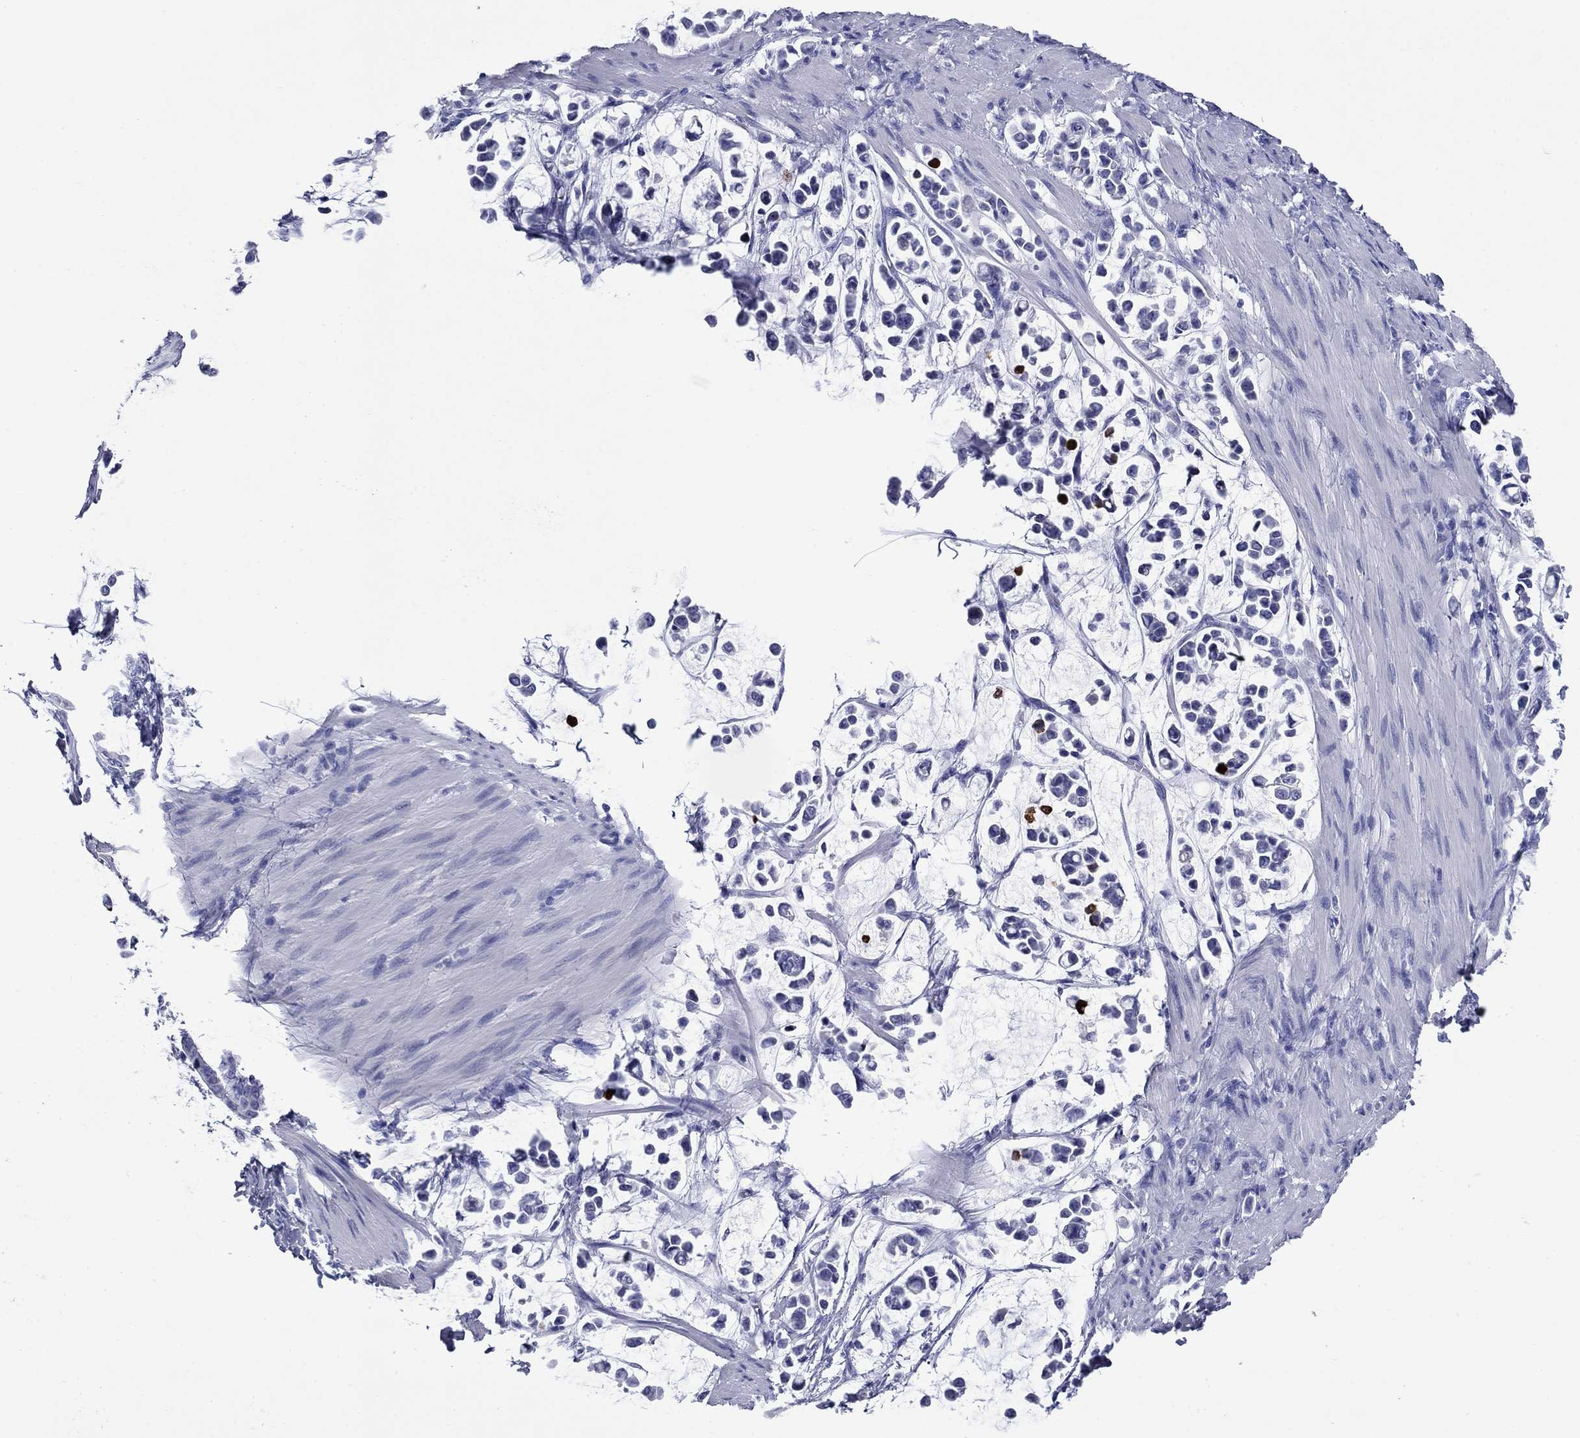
{"staining": {"intensity": "negative", "quantity": "none", "location": "none"}, "tissue": "stomach cancer", "cell_type": "Tumor cells", "image_type": "cancer", "snomed": [{"axis": "morphology", "description": "Adenocarcinoma, NOS"}, {"axis": "topography", "description": "Stomach"}], "caption": "Immunohistochemical staining of stomach cancer (adenocarcinoma) exhibits no significant positivity in tumor cells. (Brightfield microscopy of DAB (3,3'-diaminobenzidine) immunohistochemistry (IHC) at high magnification).", "gene": "GIP", "patient": {"sex": "male", "age": 82}}